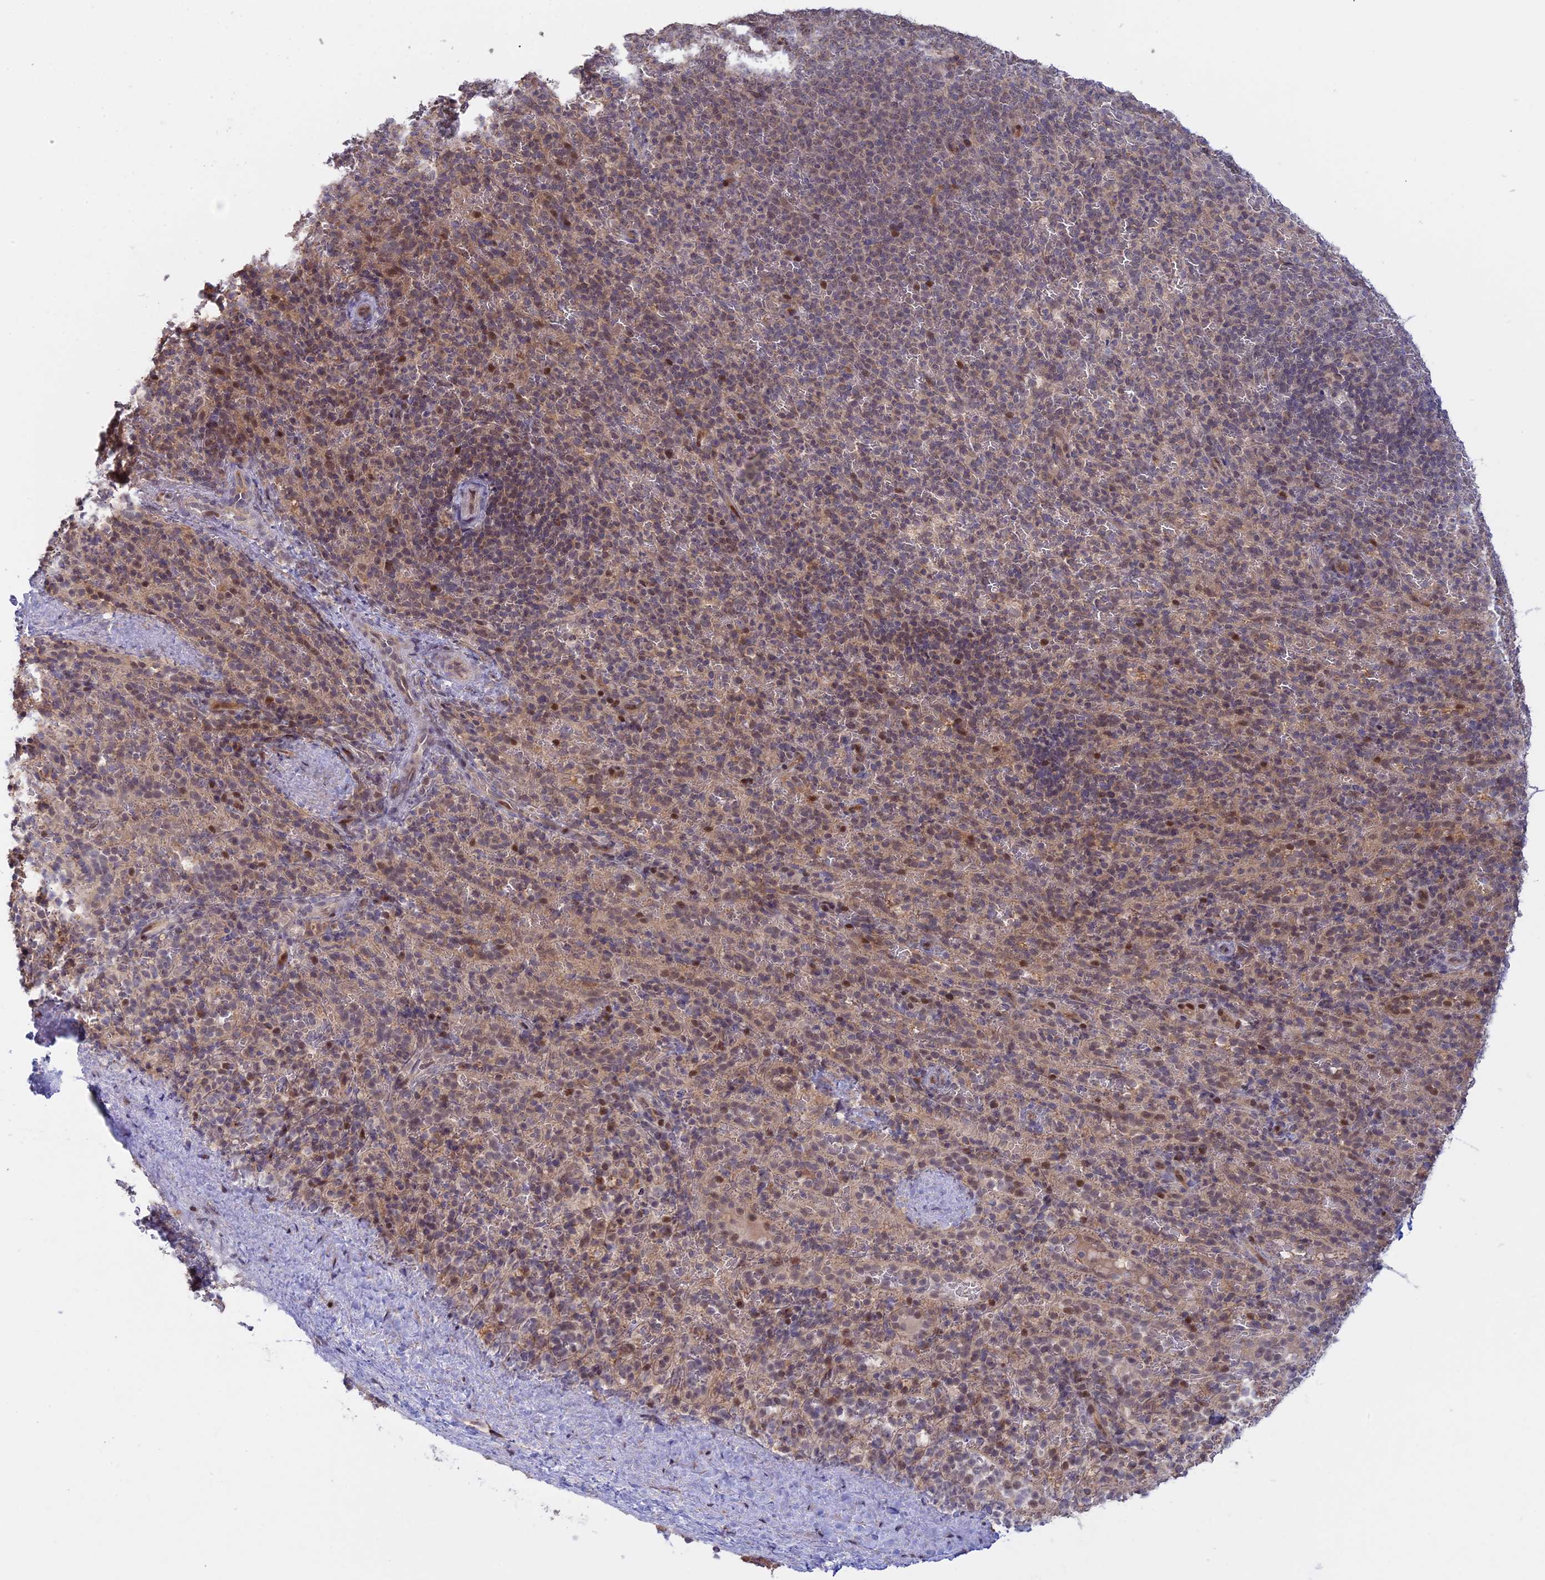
{"staining": {"intensity": "moderate", "quantity": "<25%", "location": "nuclear"}, "tissue": "spleen", "cell_type": "Cells in red pulp", "image_type": "normal", "snomed": [{"axis": "morphology", "description": "Normal tissue, NOS"}, {"axis": "topography", "description": "Spleen"}], "caption": "This is a micrograph of immunohistochemistry staining of normal spleen, which shows moderate expression in the nuclear of cells in red pulp.", "gene": "GSKIP", "patient": {"sex": "female", "age": 21}}